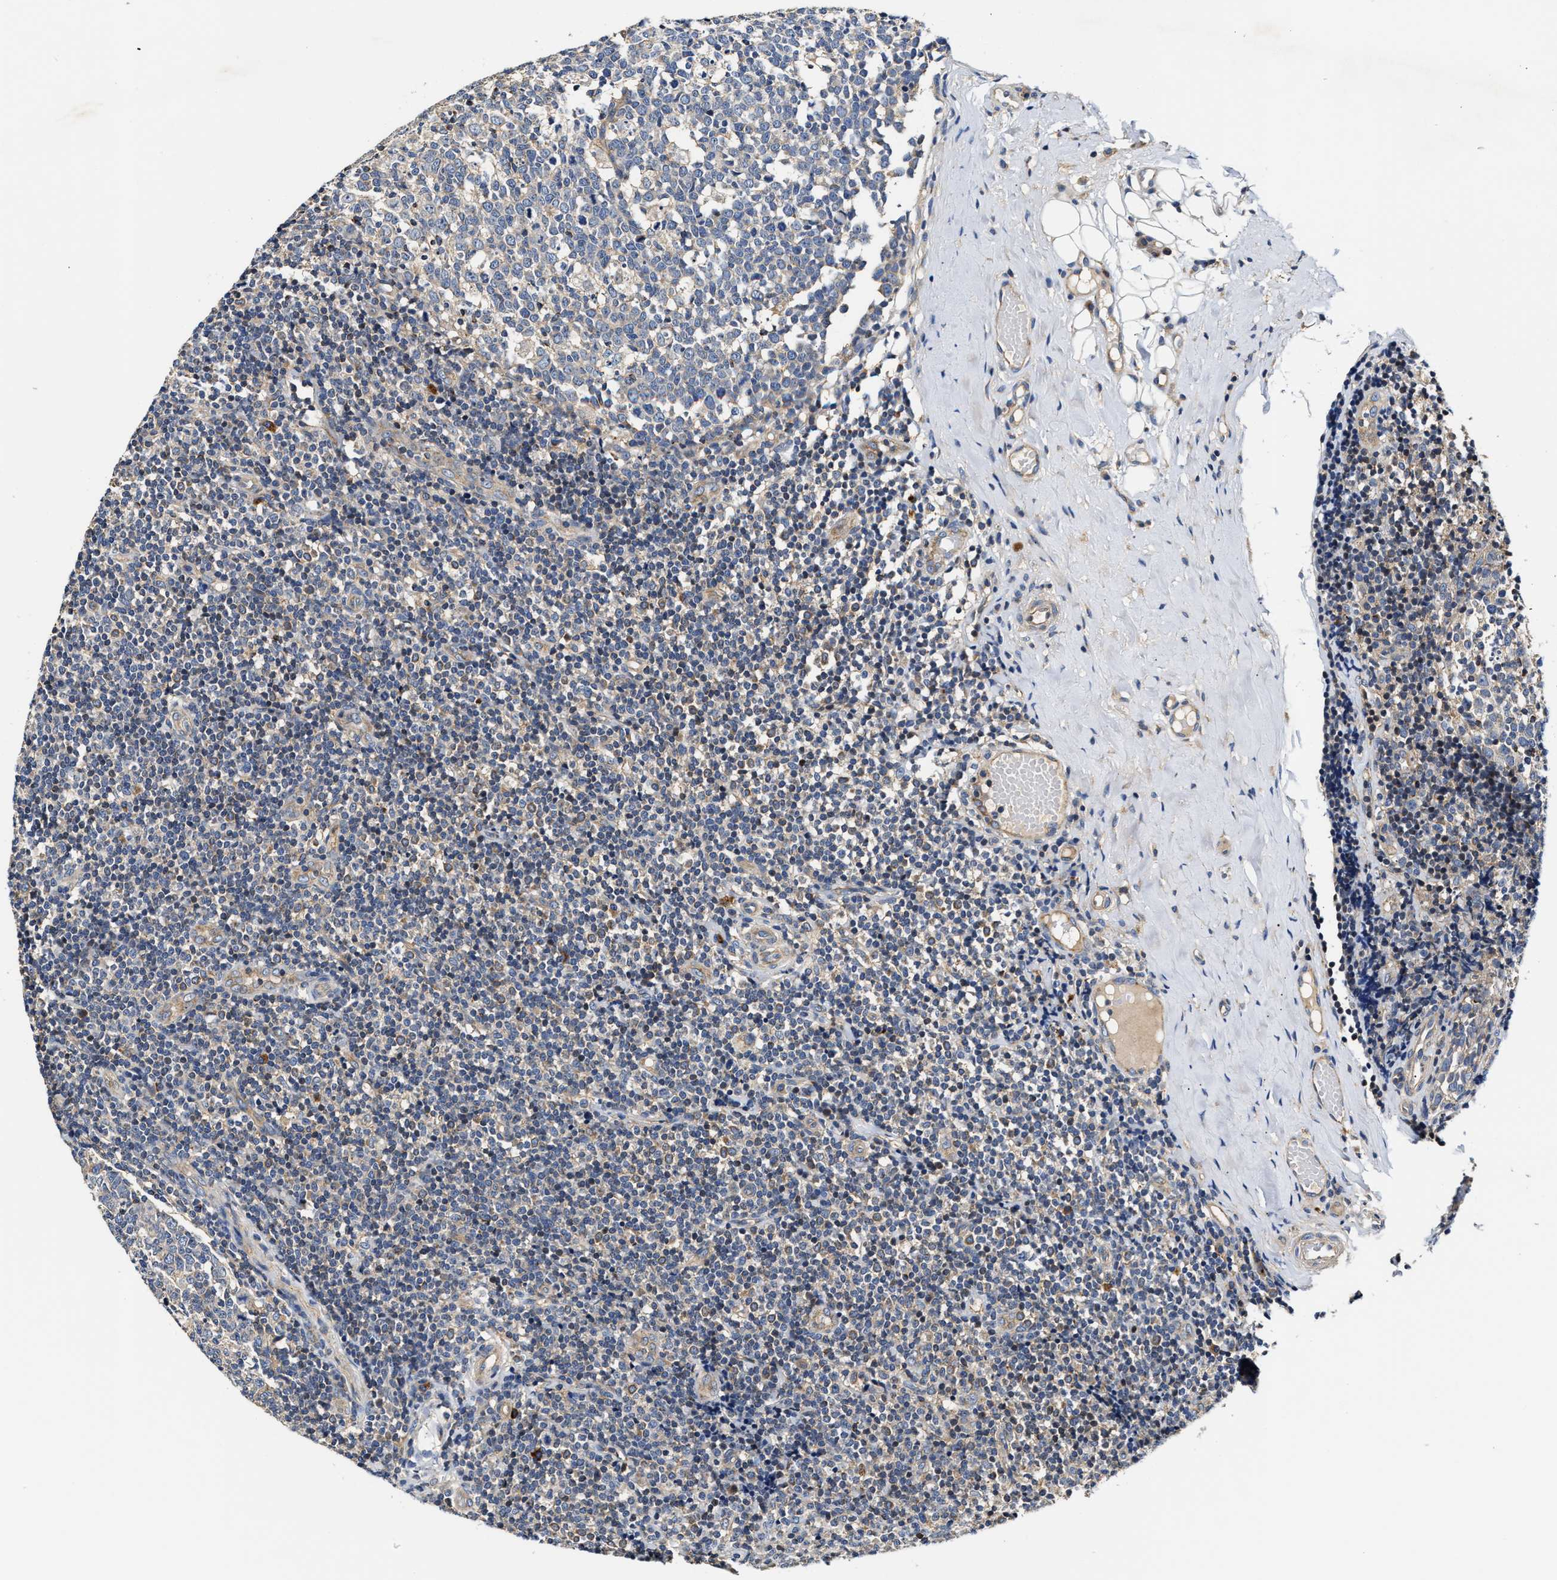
{"staining": {"intensity": "weak", "quantity": "<25%", "location": "cytoplasmic/membranous"}, "tissue": "tonsil", "cell_type": "Germinal center cells", "image_type": "normal", "snomed": [{"axis": "morphology", "description": "Normal tissue, NOS"}, {"axis": "topography", "description": "Tonsil"}], "caption": "Histopathology image shows no significant protein staining in germinal center cells of benign tonsil. Nuclei are stained in blue.", "gene": "TEX2", "patient": {"sex": "female", "age": 19}}